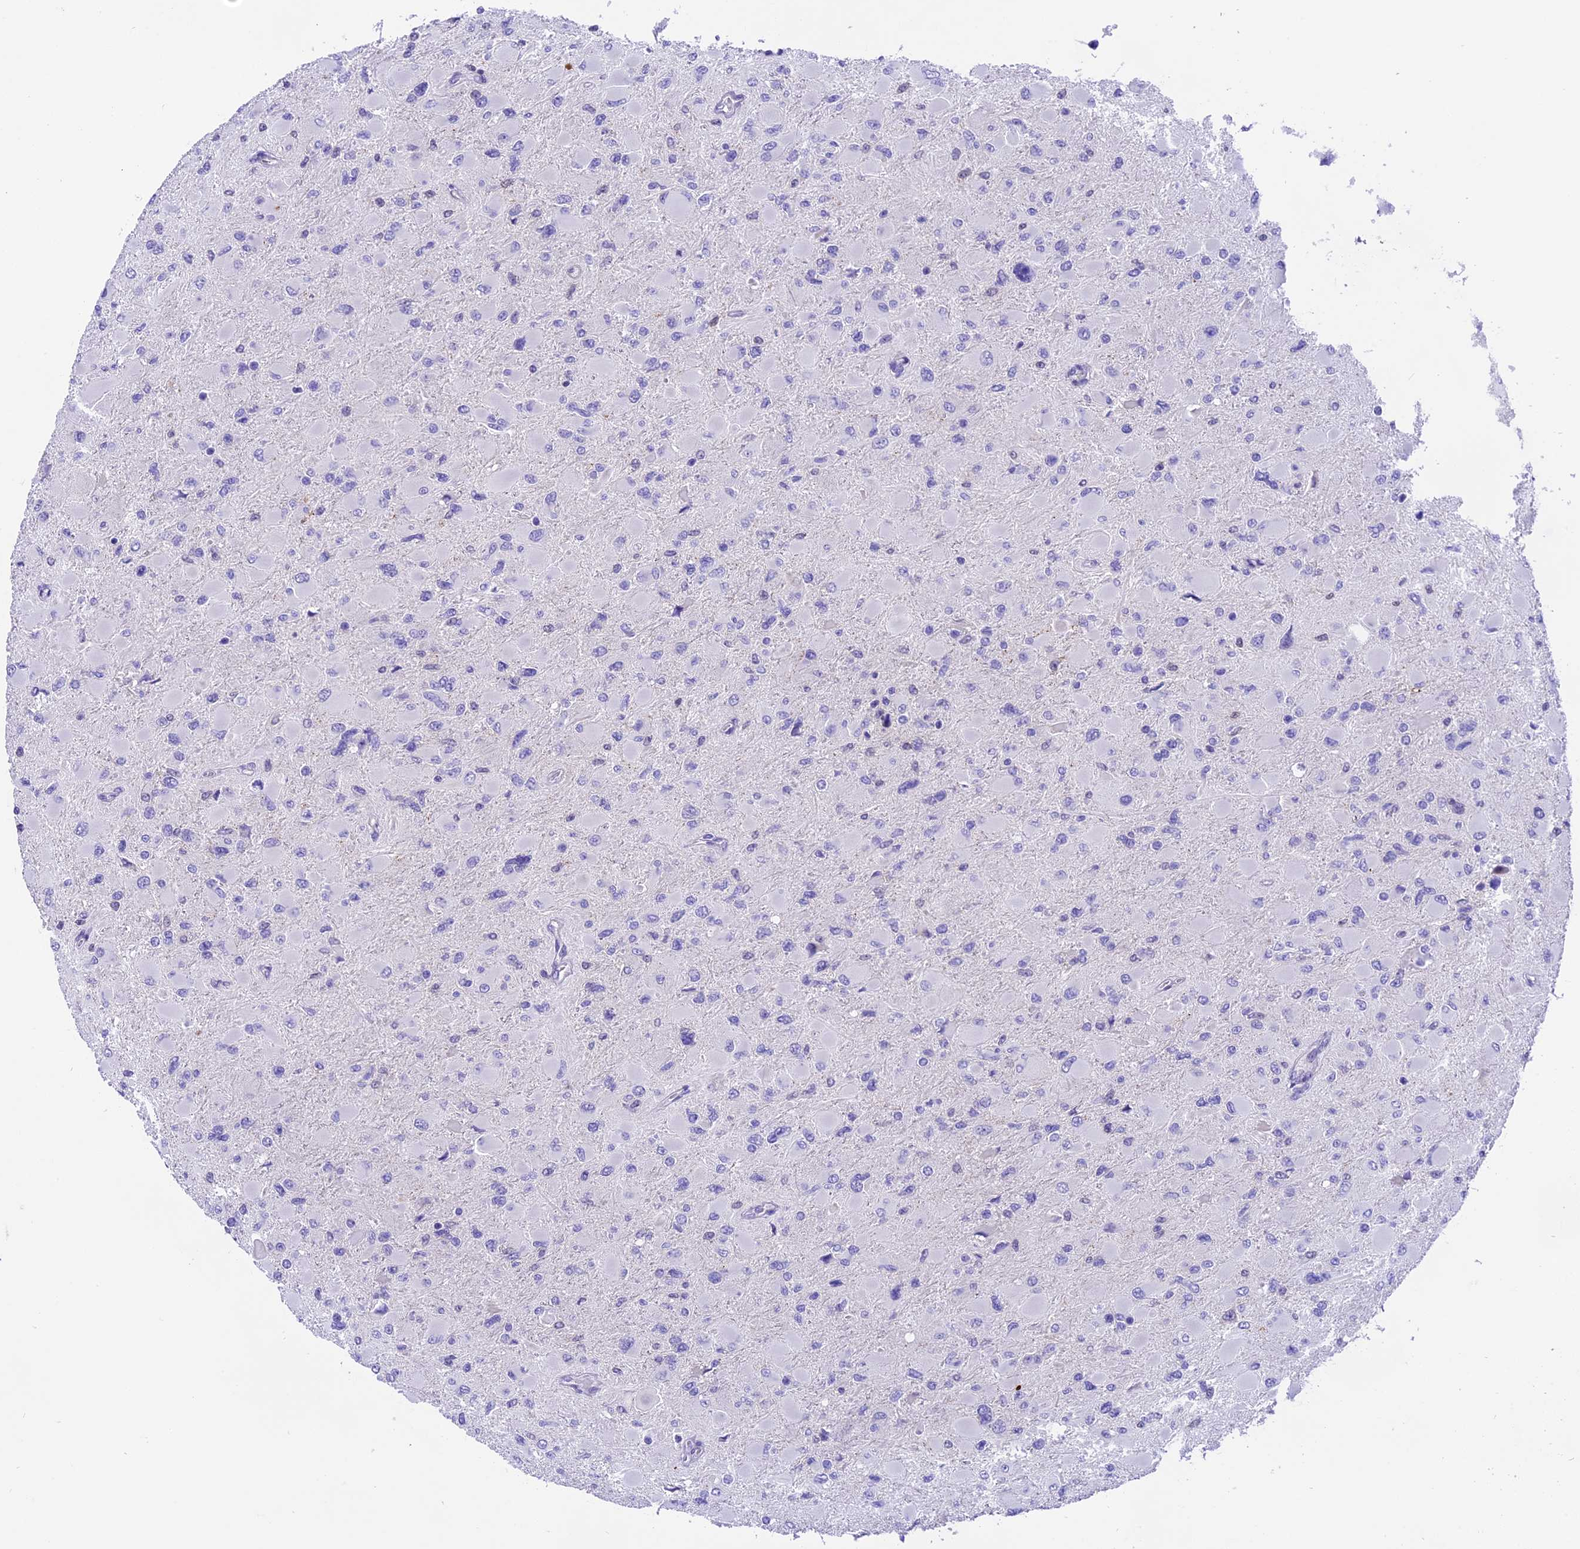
{"staining": {"intensity": "negative", "quantity": "none", "location": "none"}, "tissue": "glioma", "cell_type": "Tumor cells", "image_type": "cancer", "snomed": [{"axis": "morphology", "description": "Glioma, malignant, High grade"}, {"axis": "topography", "description": "Cerebral cortex"}], "caption": "Immunohistochemistry of human glioma shows no positivity in tumor cells.", "gene": "PRR15", "patient": {"sex": "female", "age": 36}}